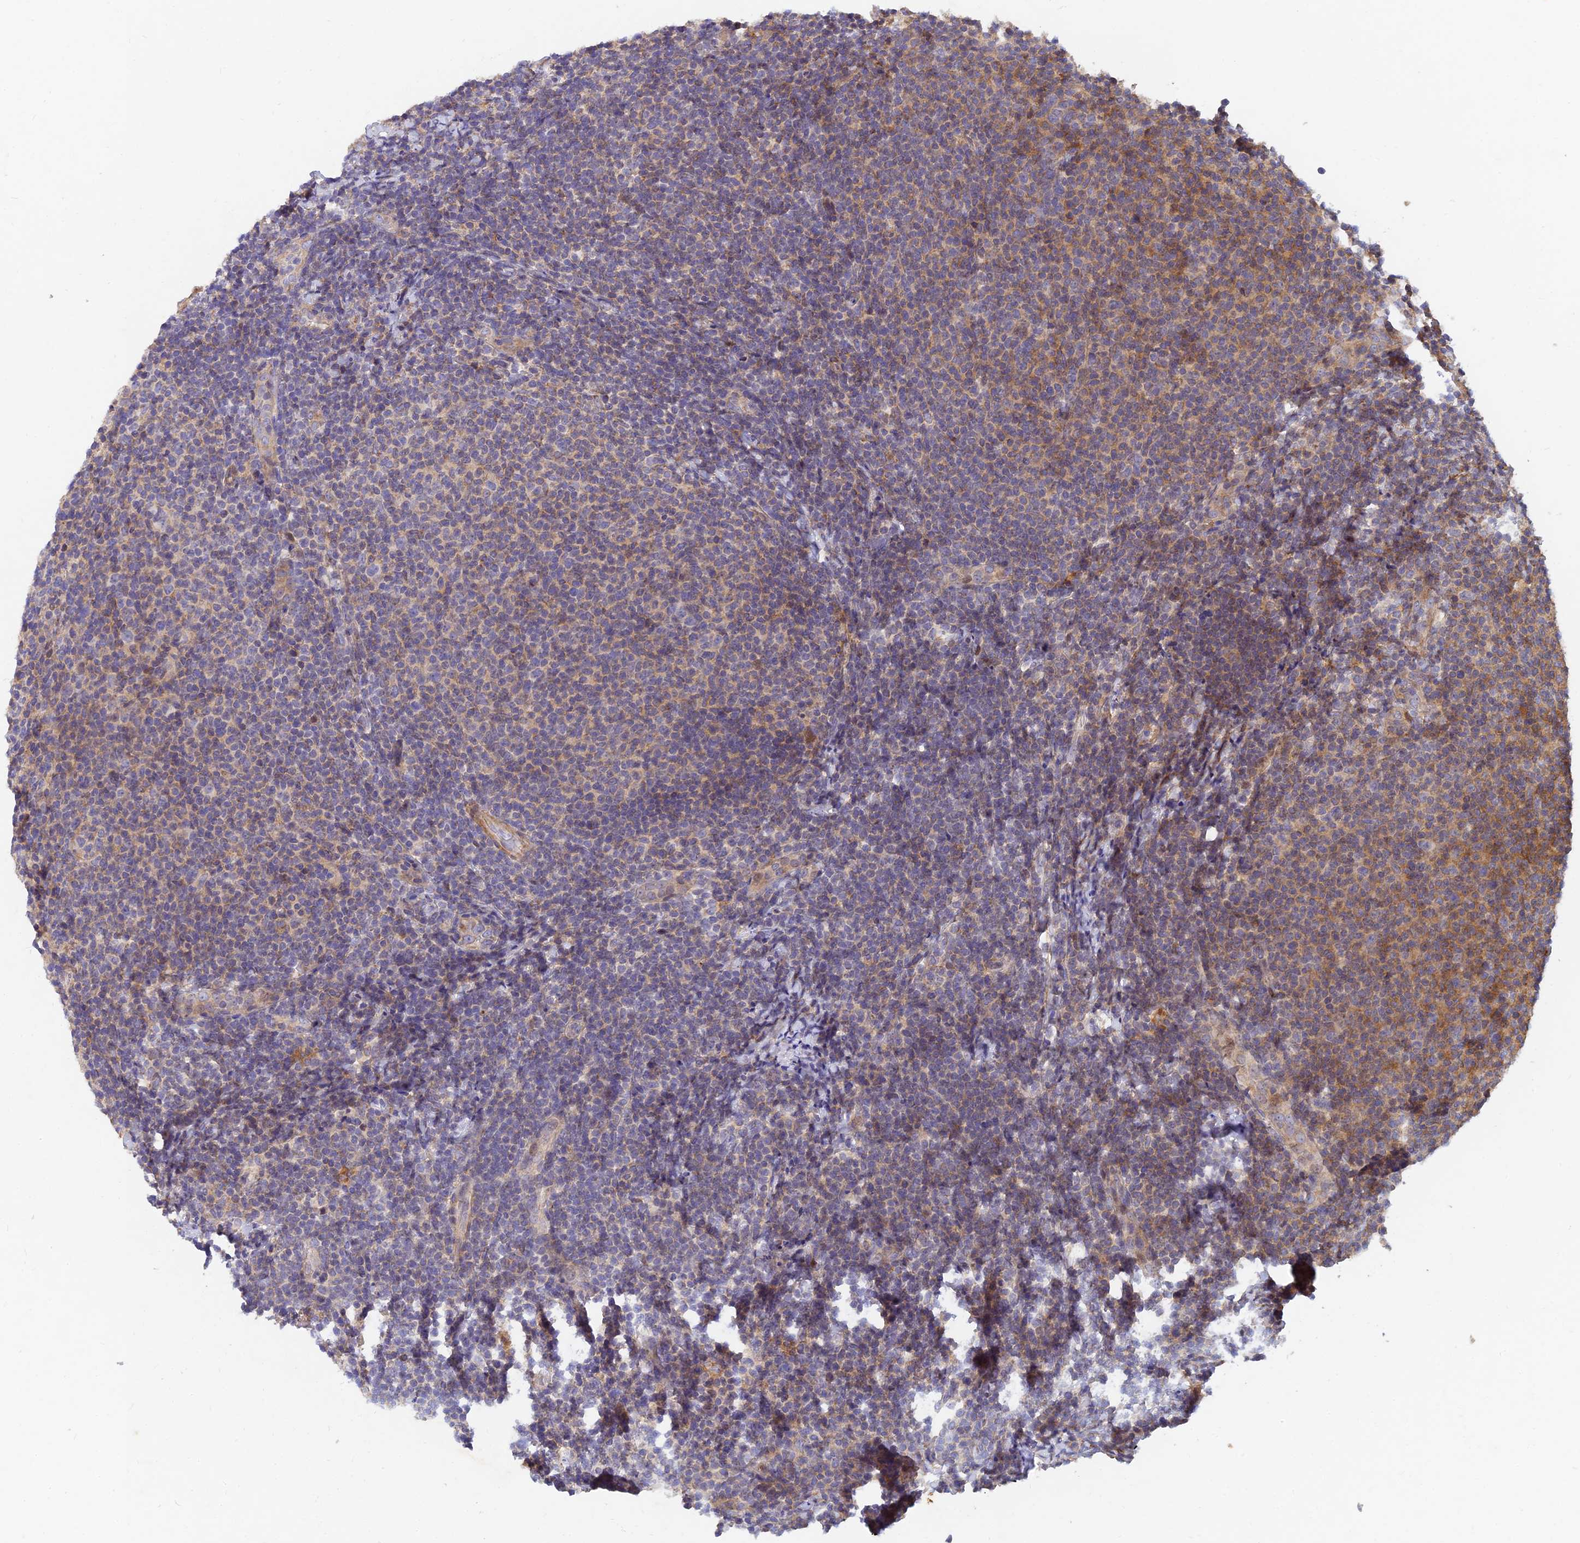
{"staining": {"intensity": "moderate", "quantity": "<25%", "location": "cytoplasmic/membranous"}, "tissue": "lymphoma", "cell_type": "Tumor cells", "image_type": "cancer", "snomed": [{"axis": "morphology", "description": "Malignant lymphoma, non-Hodgkin's type, Low grade"}, {"axis": "topography", "description": "Lymph node"}], "caption": "Protein staining of lymphoma tissue exhibits moderate cytoplasmic/membranous expression in about <25% of tumor cells.", "gene": "RELCH", "patient": {"sex": "male", "age": 66}}